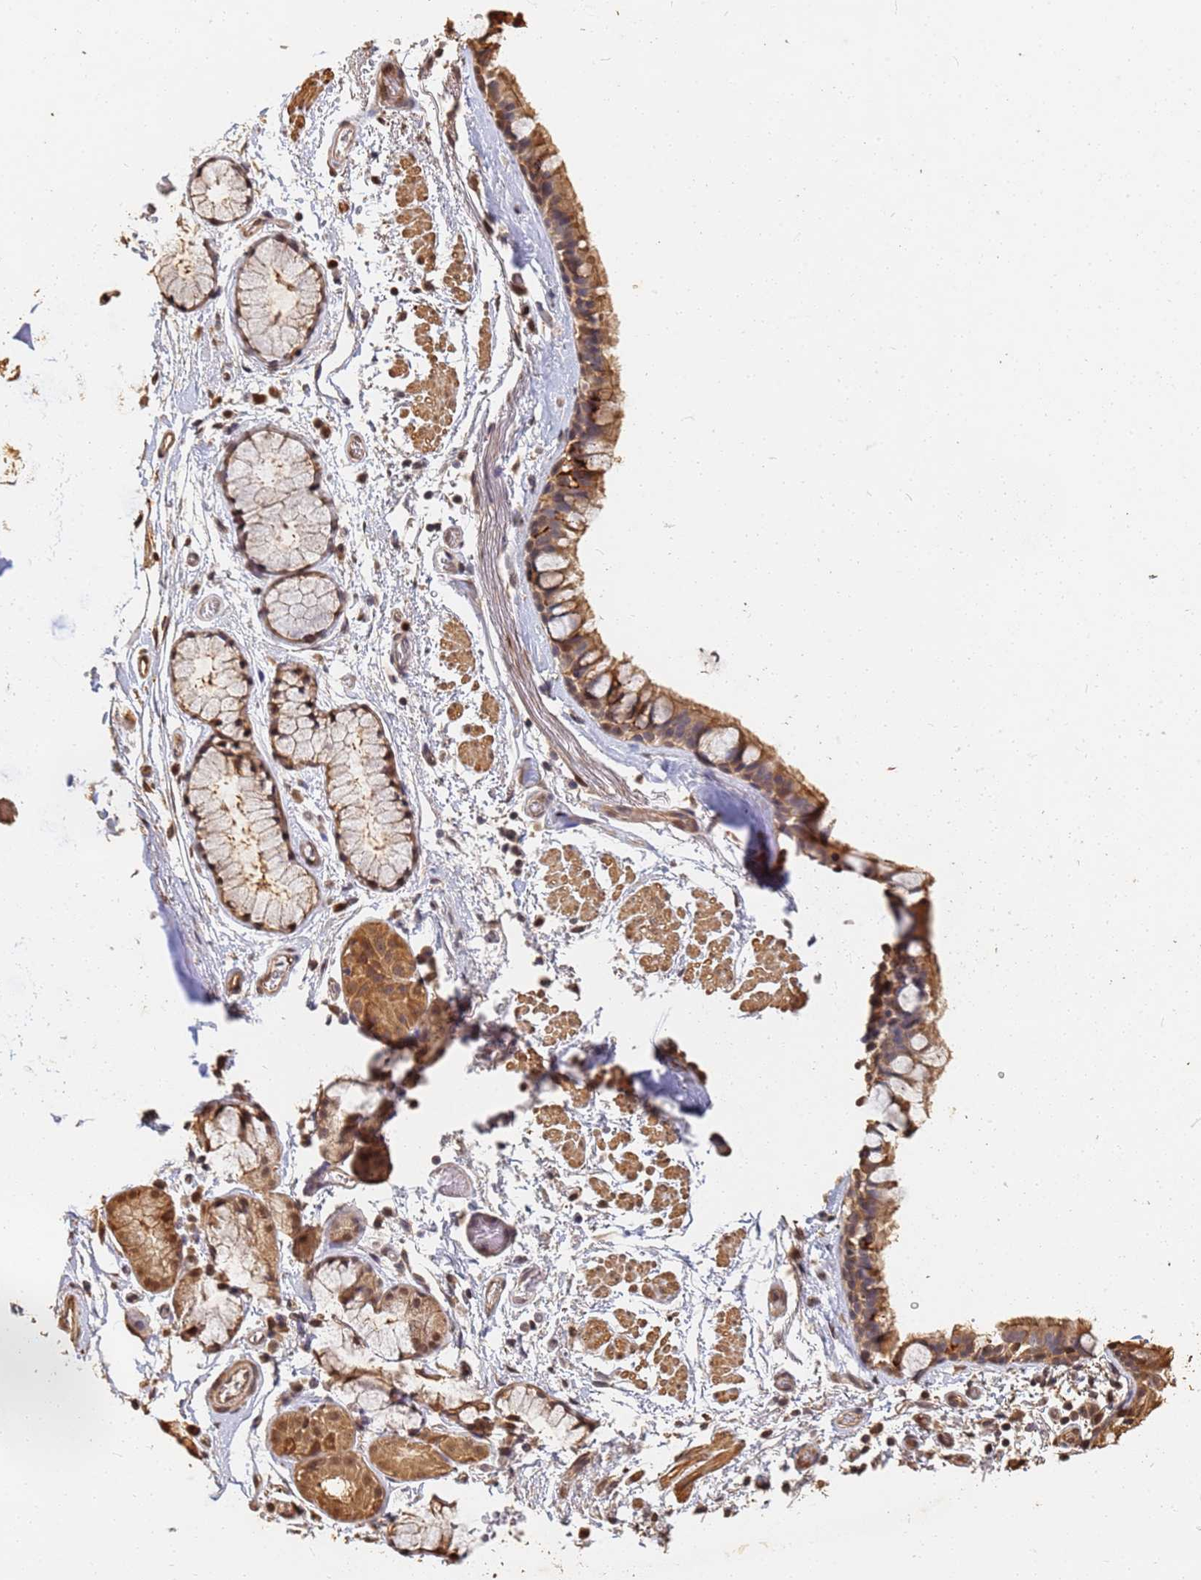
{"staining": {"intensity": "moderate", "quantity": ">75%", "location": "cytoplasmic/membranous"}, "tissue": "bronchus", "cell_type": "Respiratory epithelial cells", "image_type": "normal", "snomed": [{"axis": "morphology", "description": "Normal tissue, NOS"}, {"axis": "topography", "description": "Bronchus"}], "caption": "Immunohistochemical staining of benign bronchus demonstrates >75% levels of moderate cytoplasmic/membranous protein staining in about >75% of respiratory epithelial cells.", "gene": "JAK2", "patient": {"sex": "male", "age": 65}}